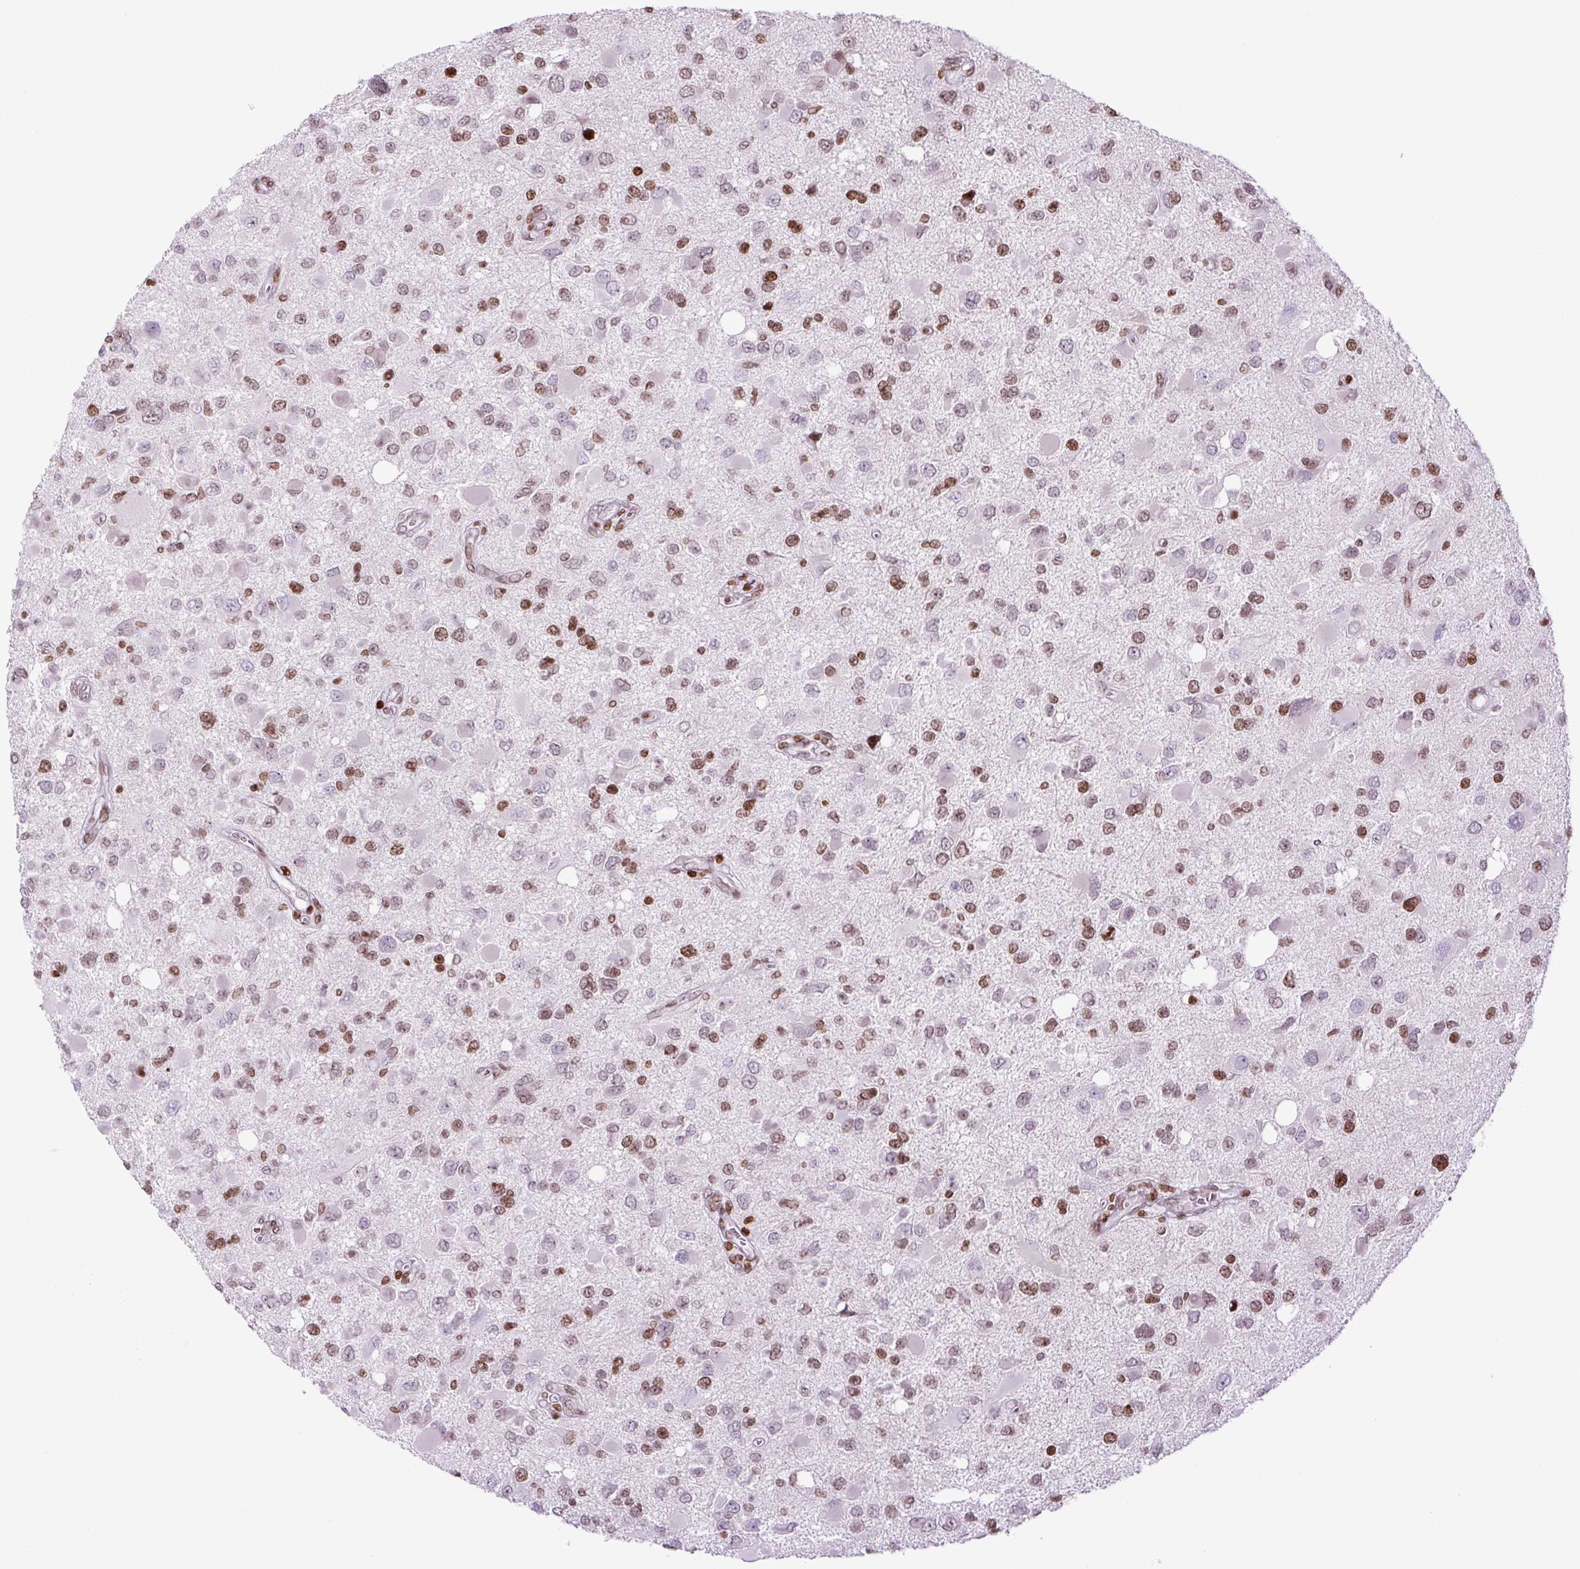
{"staining": {"intensity": "moderate", "quantity": "25%-75%", "location": "nuclear"}, "tissue": "glioma", "cell_type": "Tumor cells", "image_type": "cancer", "snomed": [{"axis": "morphology", "description": "Glioma, malignant, High grade"}, {"axis": "topography", "description": "Brain"}], "caption": "Immunohistochemical staining of glioma demonstrates moderate nuclear protein positivity in about 25%-75% of tumor cells.", "gene": "H1-3", "patient": {"sex": "male", "age": 53}}